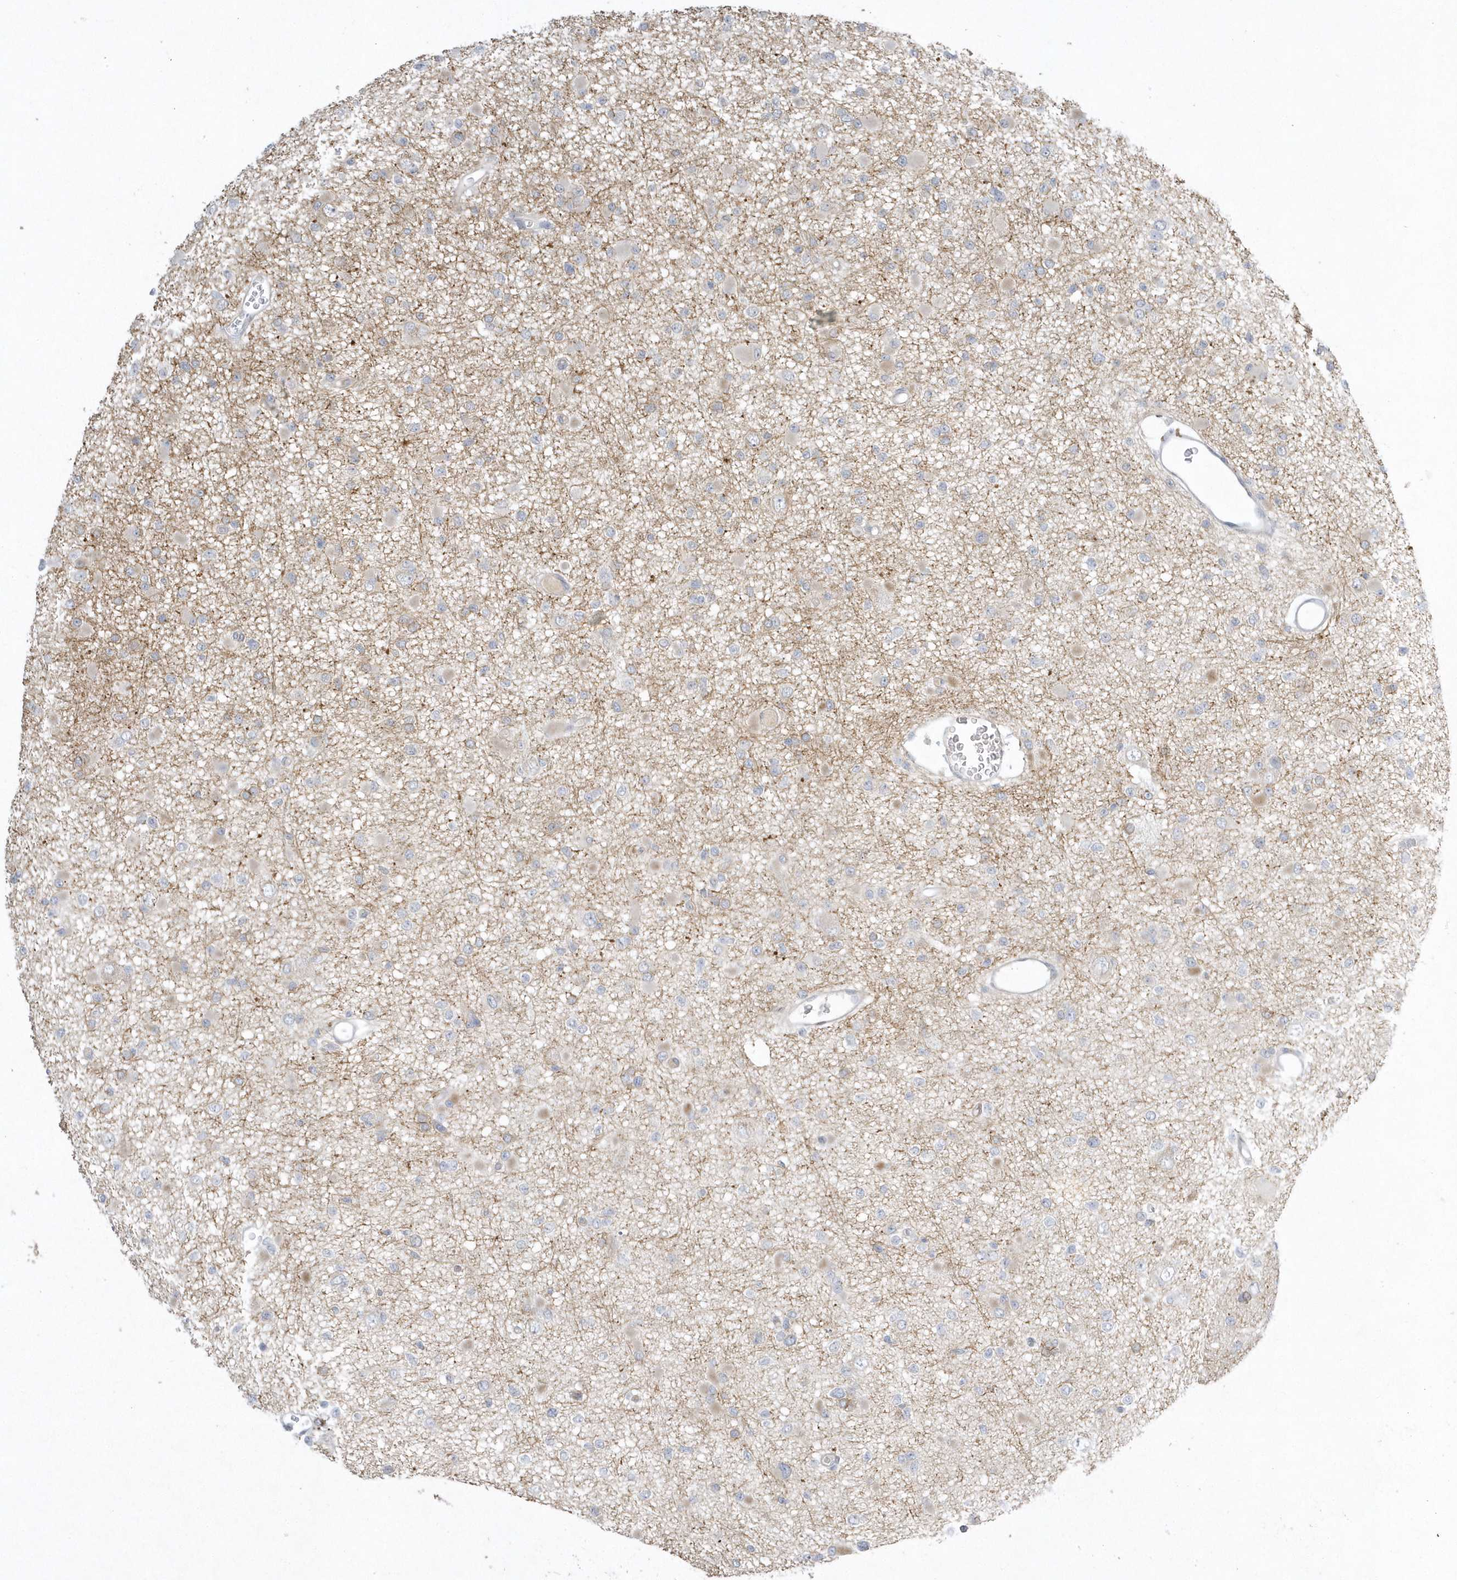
{"staining": {"intensity": "negative", "quantity": "none", "location": "none"}, "tissue": "glioma", "cell_type": "Tumor cells", "image_type": "cancer", "snomed": [{"axis": "morphology", "description": "Glioma, malignant, Low grade"}, {"axis": "topography", "description": "Brain"}], "caption": "A micrograph of malignant glioma (low-grade) stained for a protein exhibits no brown staining in tumor cells.", "gene": "ZC3H12D", "patient": {"sex": "female", "age": 22}}